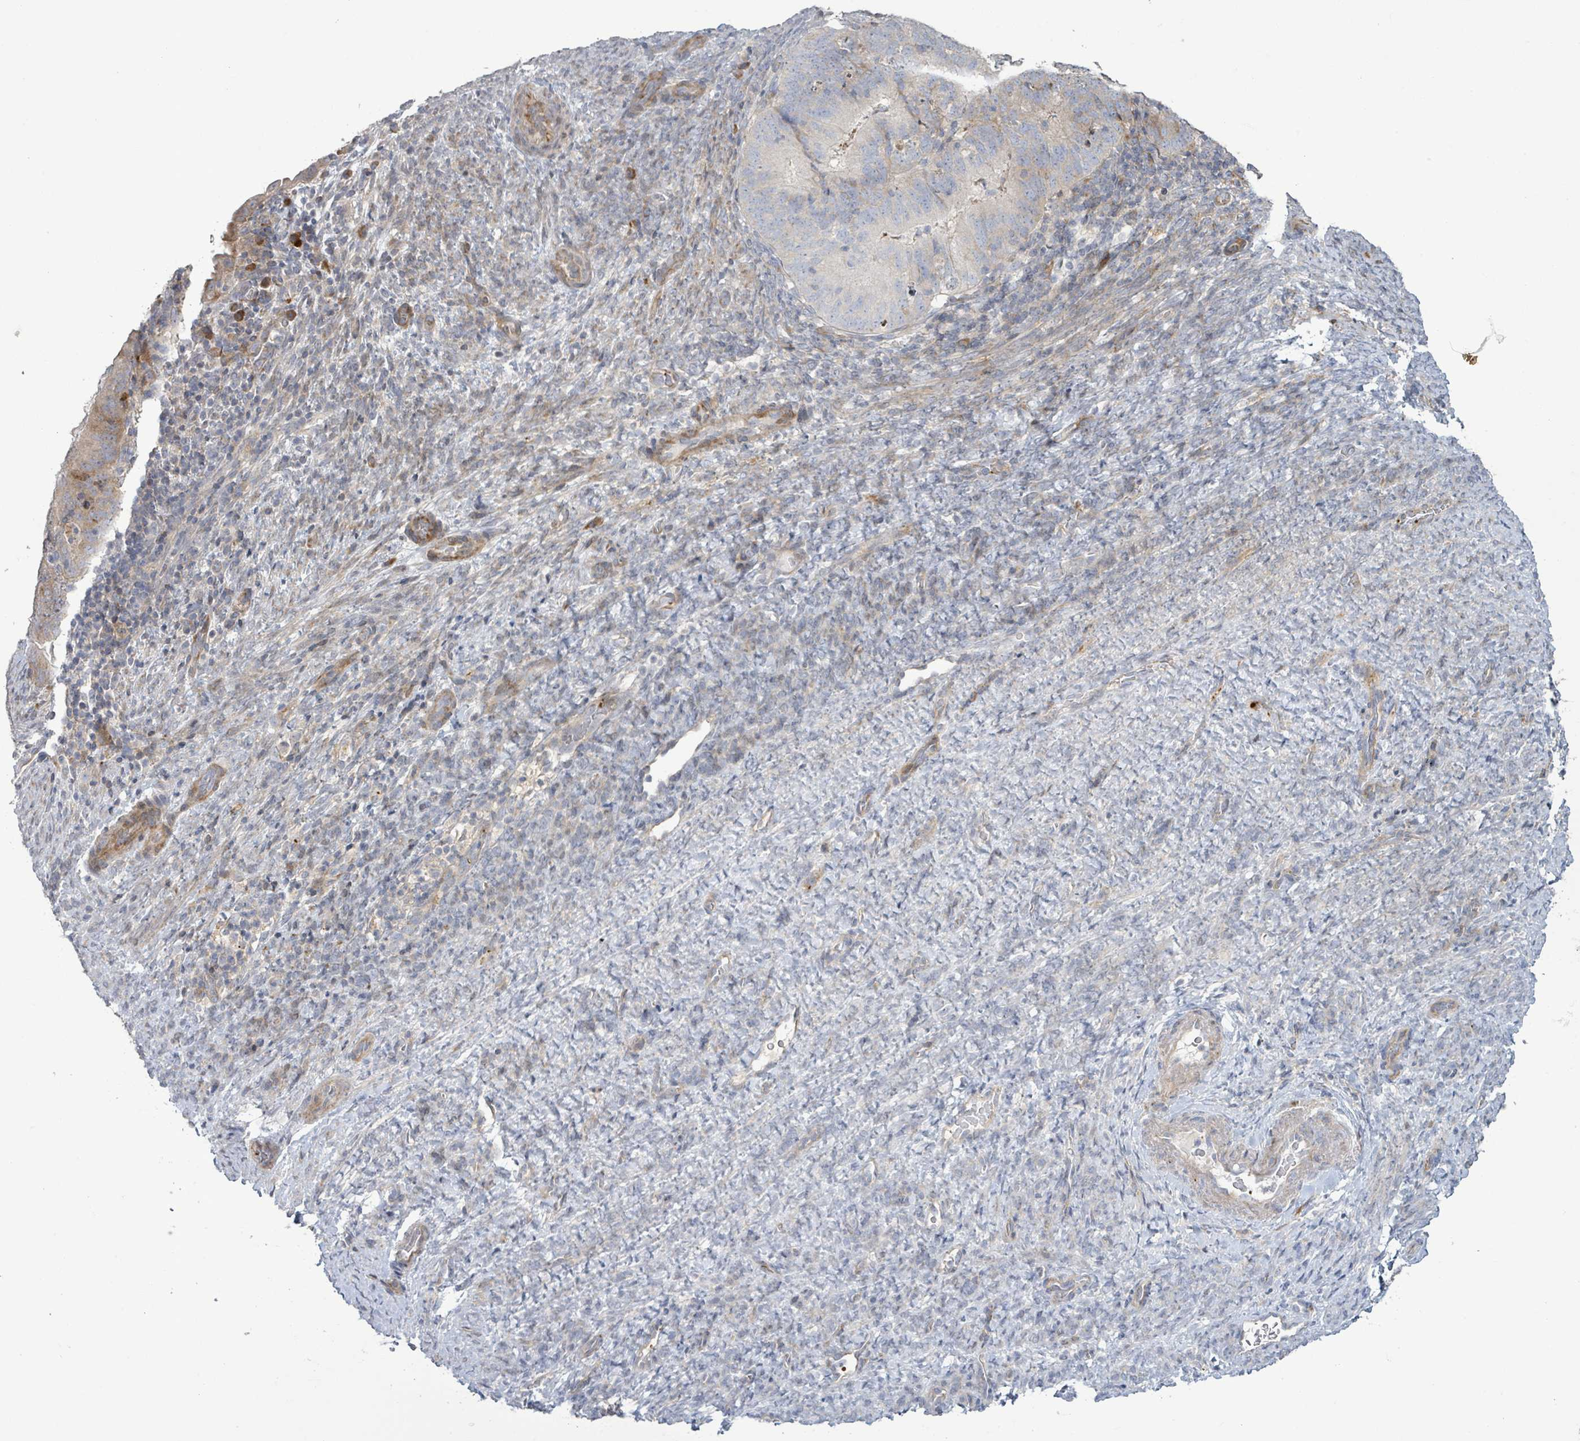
{"staining": {"intensity": "moderate", "quantity": "<25%", "location": "cytoplasmic/membranous"}, "tissue": "endometrial cancer", "cell_type": "Tumor cells", "image_type": "cancer", "snomed": [{"axis": "morphology", "description": "Adenocarcinoma, NOS"}, {"axis": "topography", "description": "Endometrium"}], "caption": "Protein staining shows moderate cytoplasmic/membranous expression in approximately <25% of tumor cells in endometrial cancer.", "gene": "LILRA4", "patient": {"sex": "female", "age": 70}}